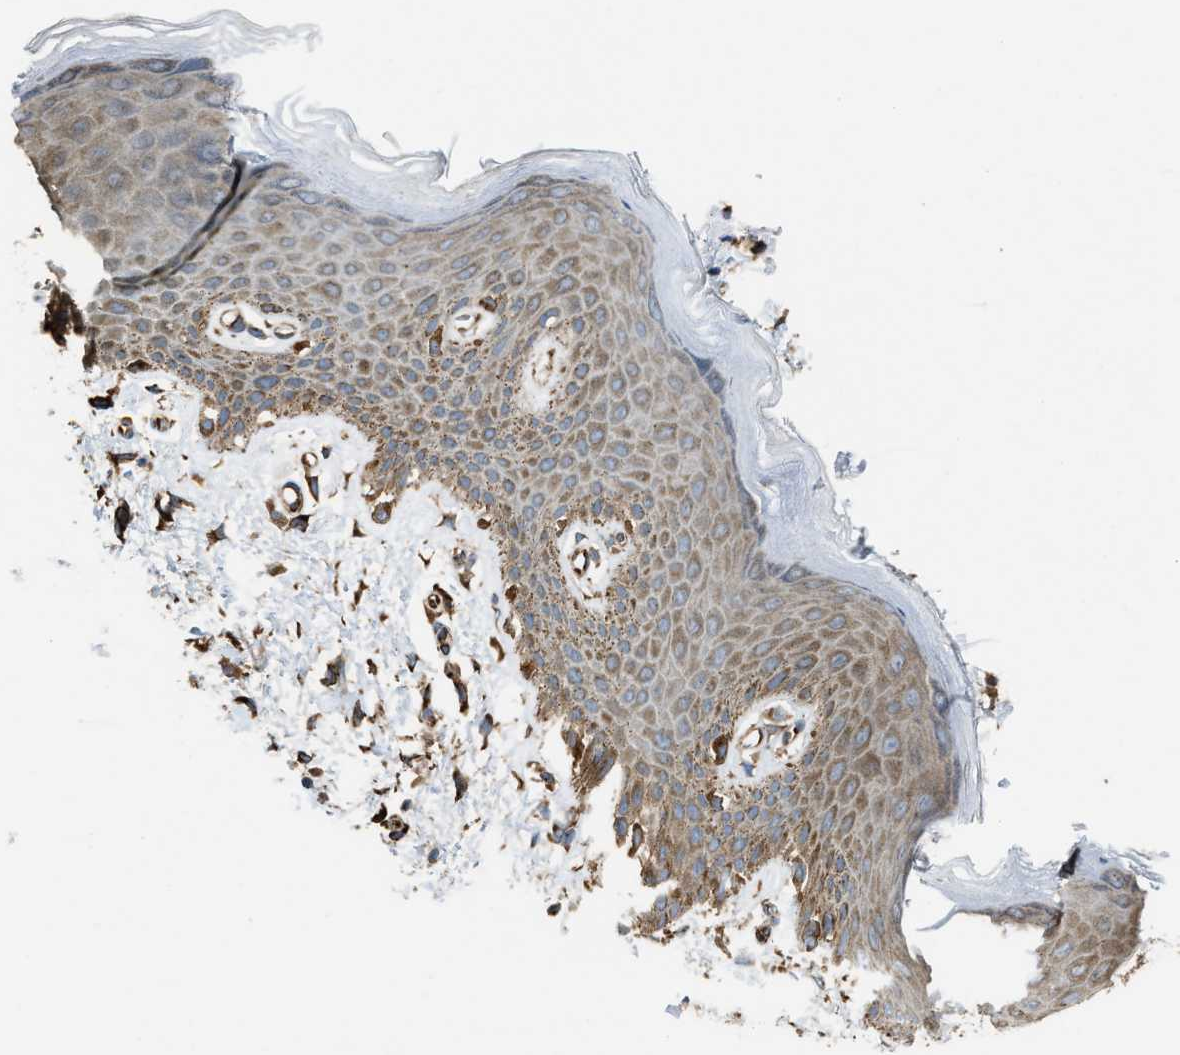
{"staining": {"intensity": "moderate", "quantity": ">75%", "location": "cytoplasmic/membranous"}, "tissue": "skin", "cell_type": "Epidermal cells", "image_type": "normal", "snomed": [{"axis": "morphology", "description": "Normal tissue, NOS"}, {"axis": "topography", "description": "Anal"}], "caption": "Immunohistochemical staining of benign human skin demonstrates medium levels of moderate cytoplasmic/membranous positivity in about >75% of epidermal cells.", "gene": "TRPC1", "patient": {"sex": "male", "age": 44}}